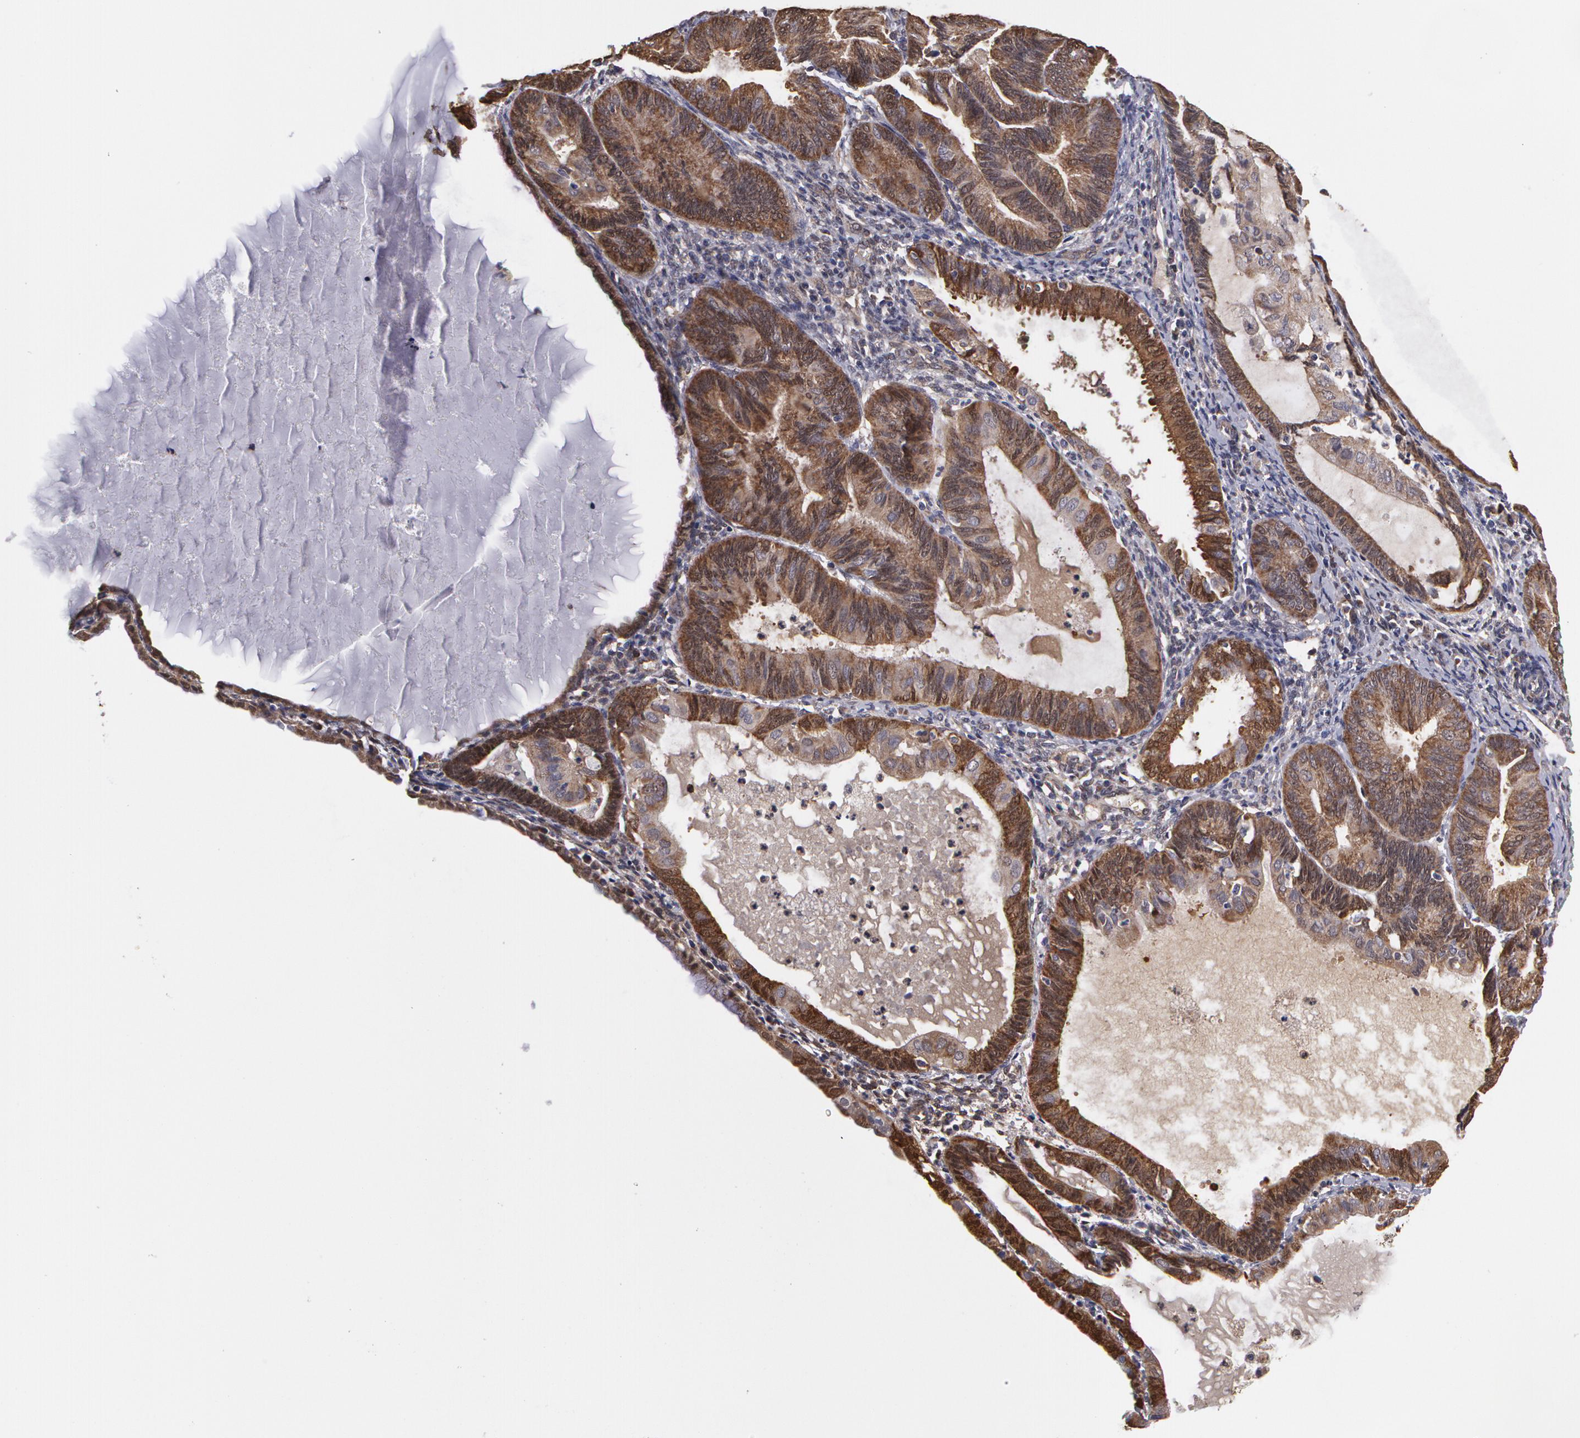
{"staining": {"intensity": "strong", "quantity": ">75%", "location": "cytoplasmic/membranous"}, "tissue": "endometrial cancer", "cell_type": "Tumor cells", "image_type": "cancer", "snomed": [{"axis": "morphology", "description": "Adenocarcinoma, NOS"}, {"axis": "topography", "description": "Endometrium"}], "caption": "Immunohistochemistry (IHC) micrograph of neoplastic tissue: human endometrial cancer stained using immunohistochemistry demonstrates high levels of strong protein expression localized specifically in the cytoplasmic/membranous of tumor cells, appearing as a cytoplasmic/membranous brown color.", "gene": "MPST", "patient": {"sex": "female", "age": 63}}